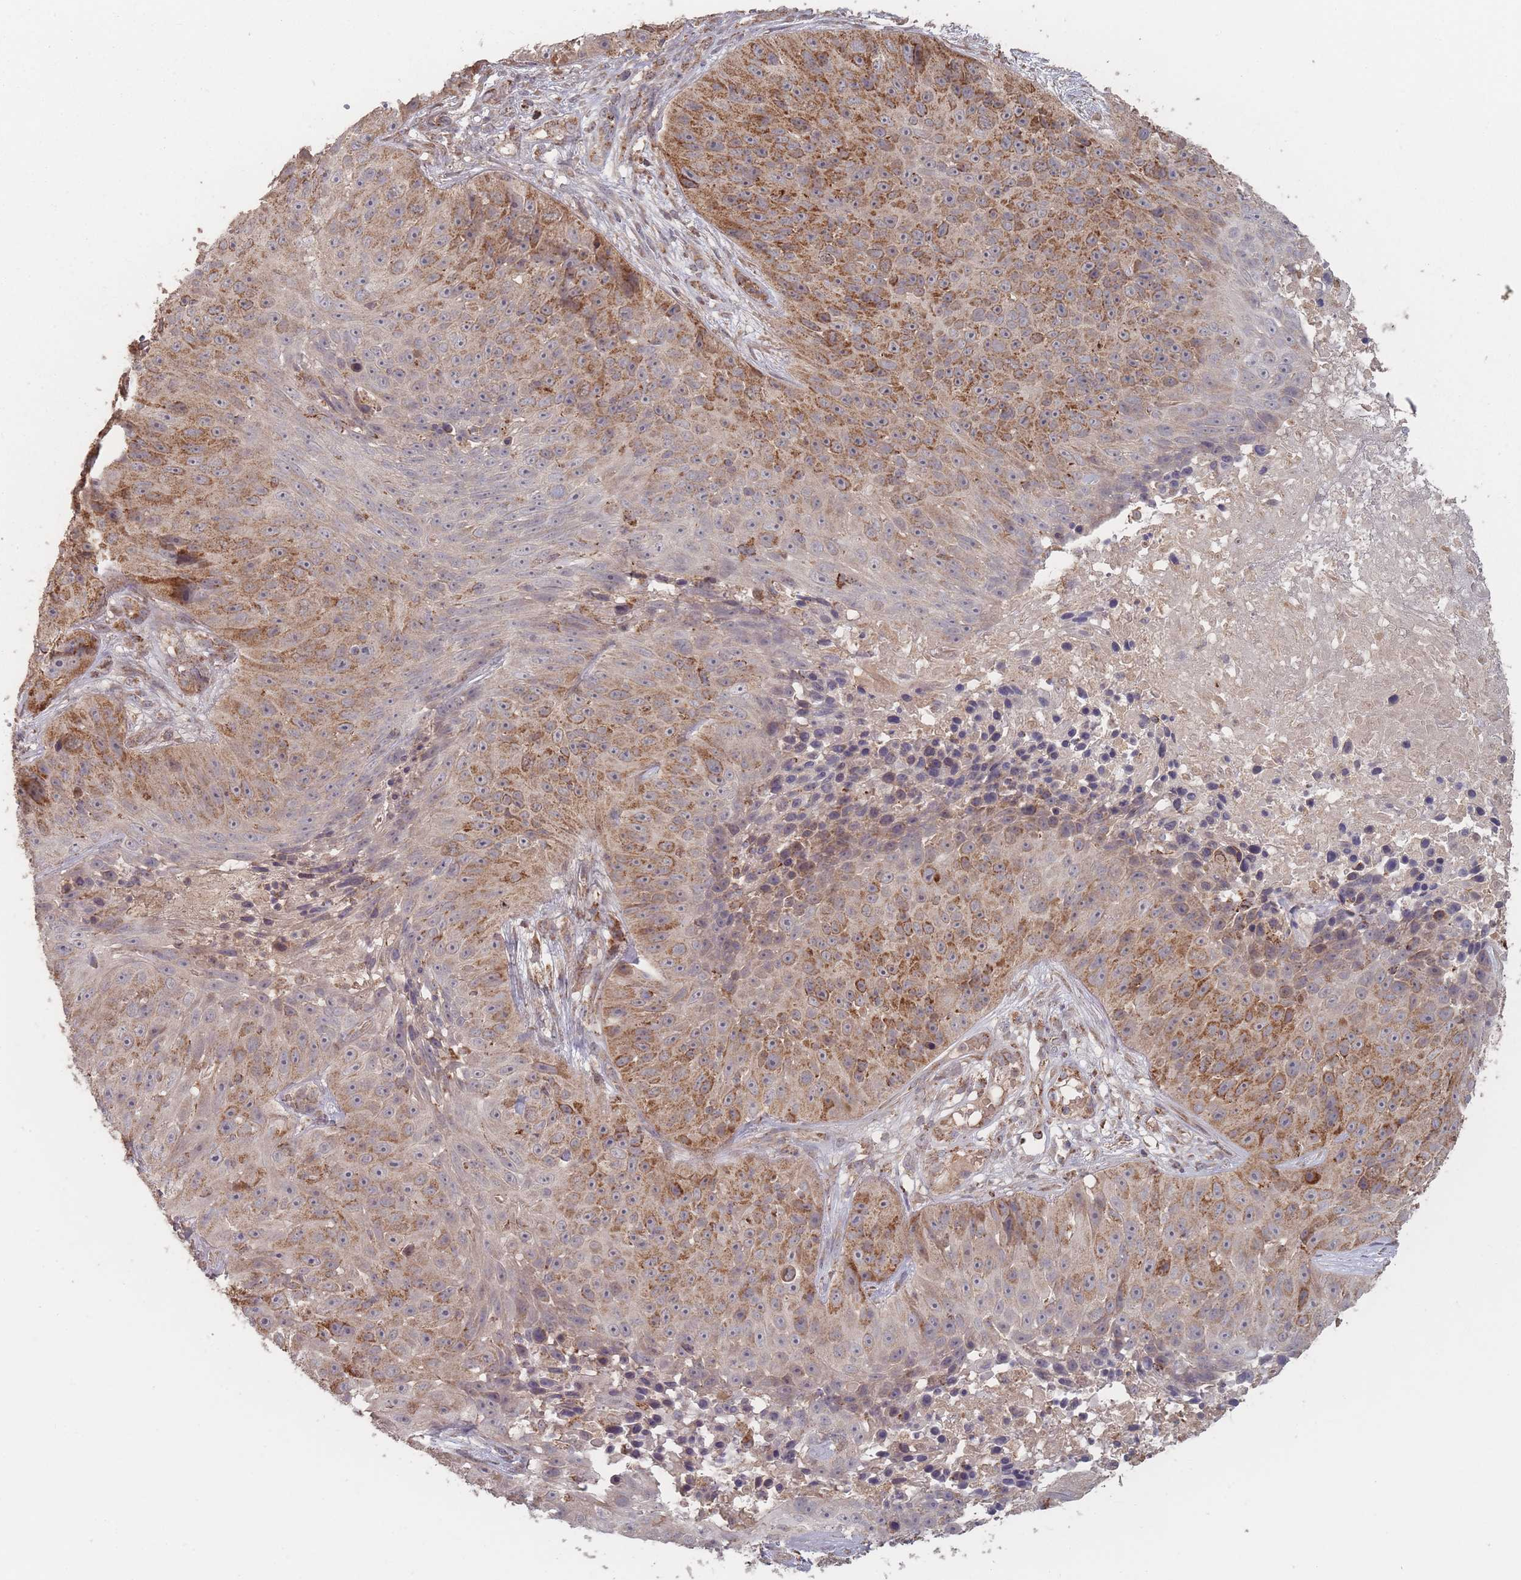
{"staining": {"intensity": "moderate", "quantity": ">75%", "location": "cytoplasmic/membranous"}, "tissue": "skin cancer", "cell_type": "Tumor cells", "image_type": "cancer", "snomed": [{"axis": "morphology", "description": "Squamous cell carcinoma, NOS"}, {"axis": "topography", "description": "Skin"}], "caption": "Moderate cytoplasmic/membranous positivity is seen in approximately >75% of tumor cells in skin cancer. Using DAB (brown) and hematoxylin (blue) stains, captured at high magnification using brightfield microscopy.", "gene": "LYRM7", "patient": {"sex": "female", "age": 87}}